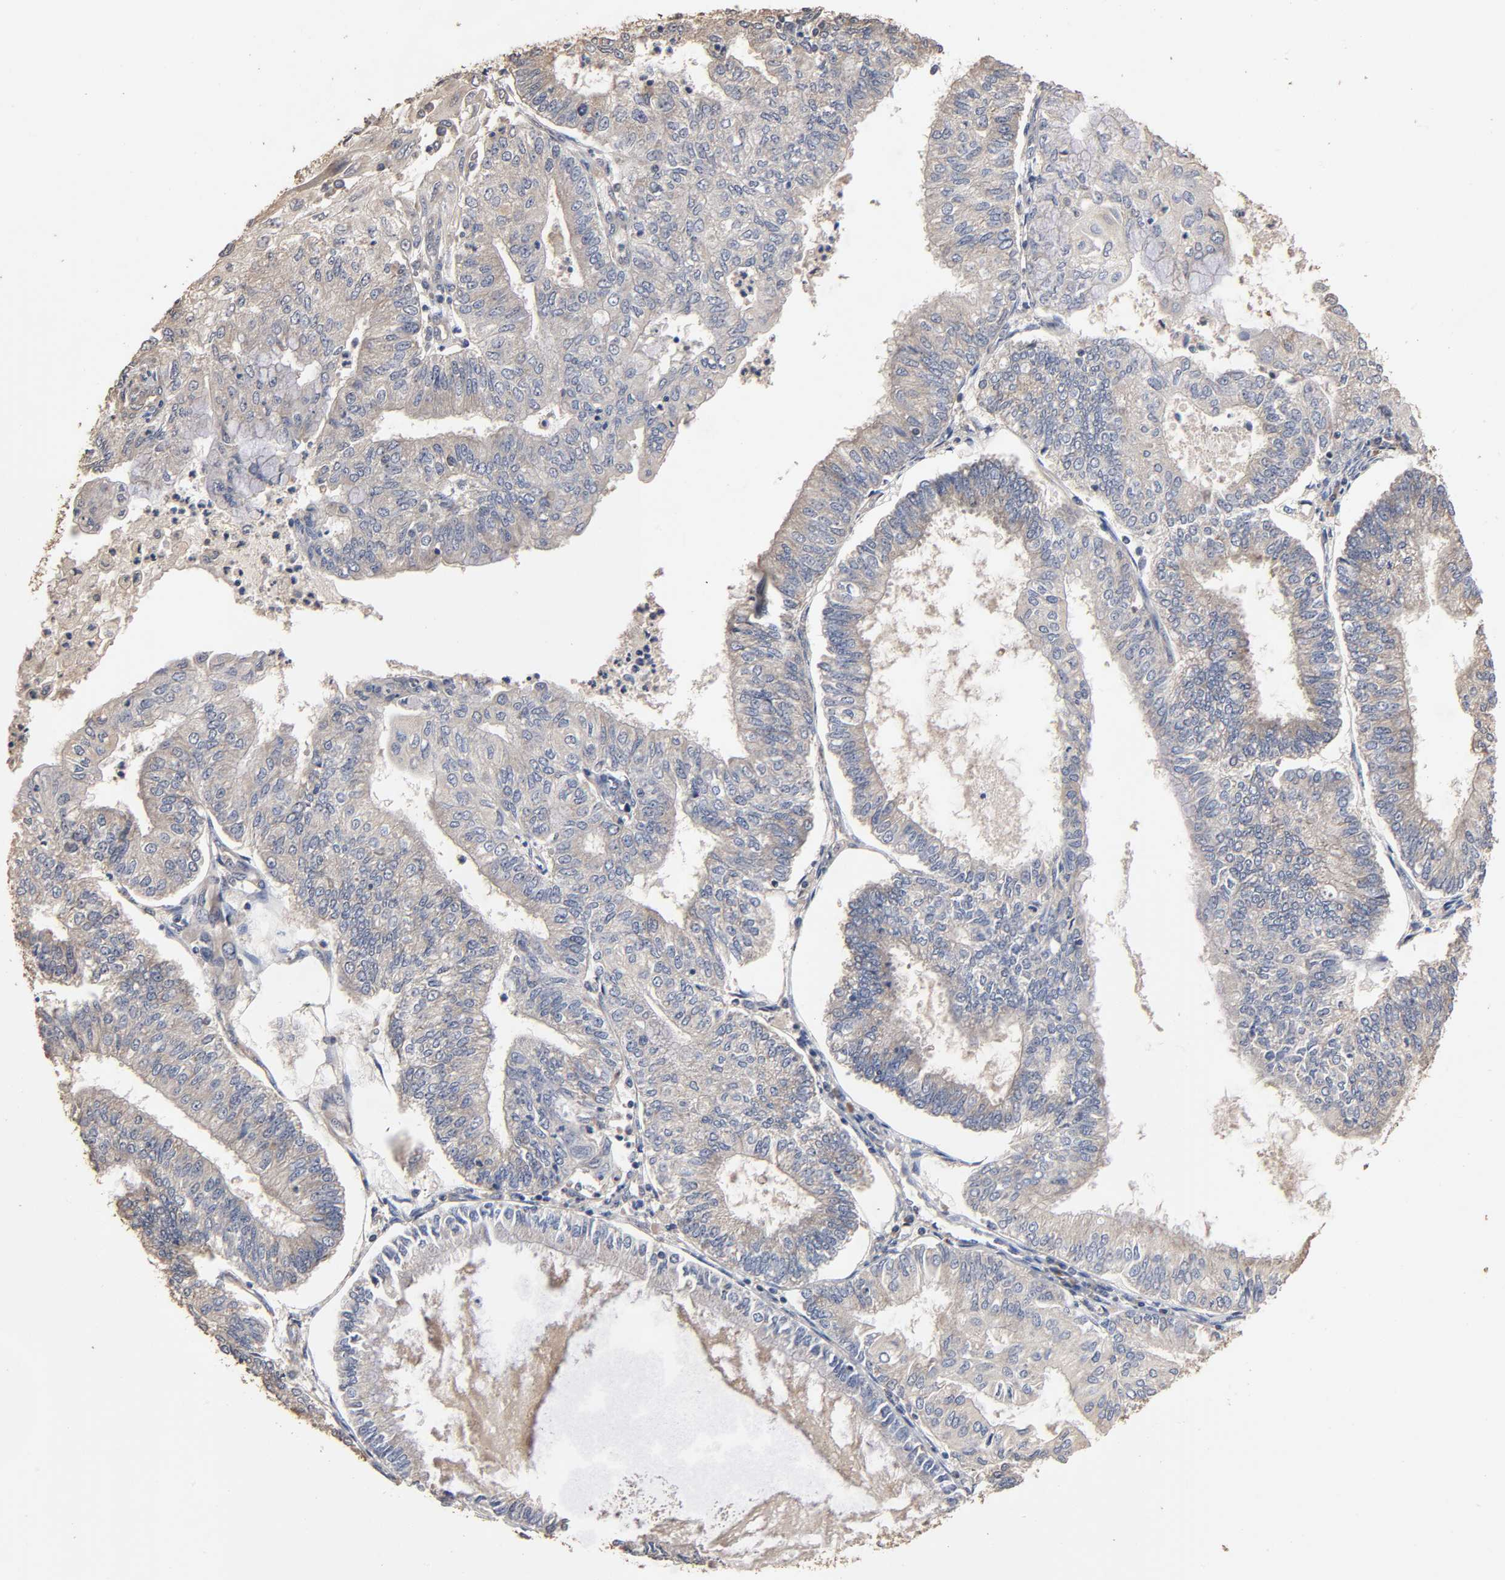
{"staining": {"intensity": "weak", "quantity": "25%-75%", "location": "cytoplasmic/membranous"}, "tissue": "endometrial cancer", "cell_type": "Tumor cells", "image_type": "cancer", "snomed": [{"axis": "morphology", "description": "Adenocarcinoma, NOS"}, {"axis": "topography", "description": "Endometrium"}], "caption": "The histopathology image shows a brown stain indicating the presence of a protein in the cytoplasmic/membranous of tumor cells in endometrial cancer.", "gene": "ARHGEF7", "patient": {"sex": "female", "age": 59}}